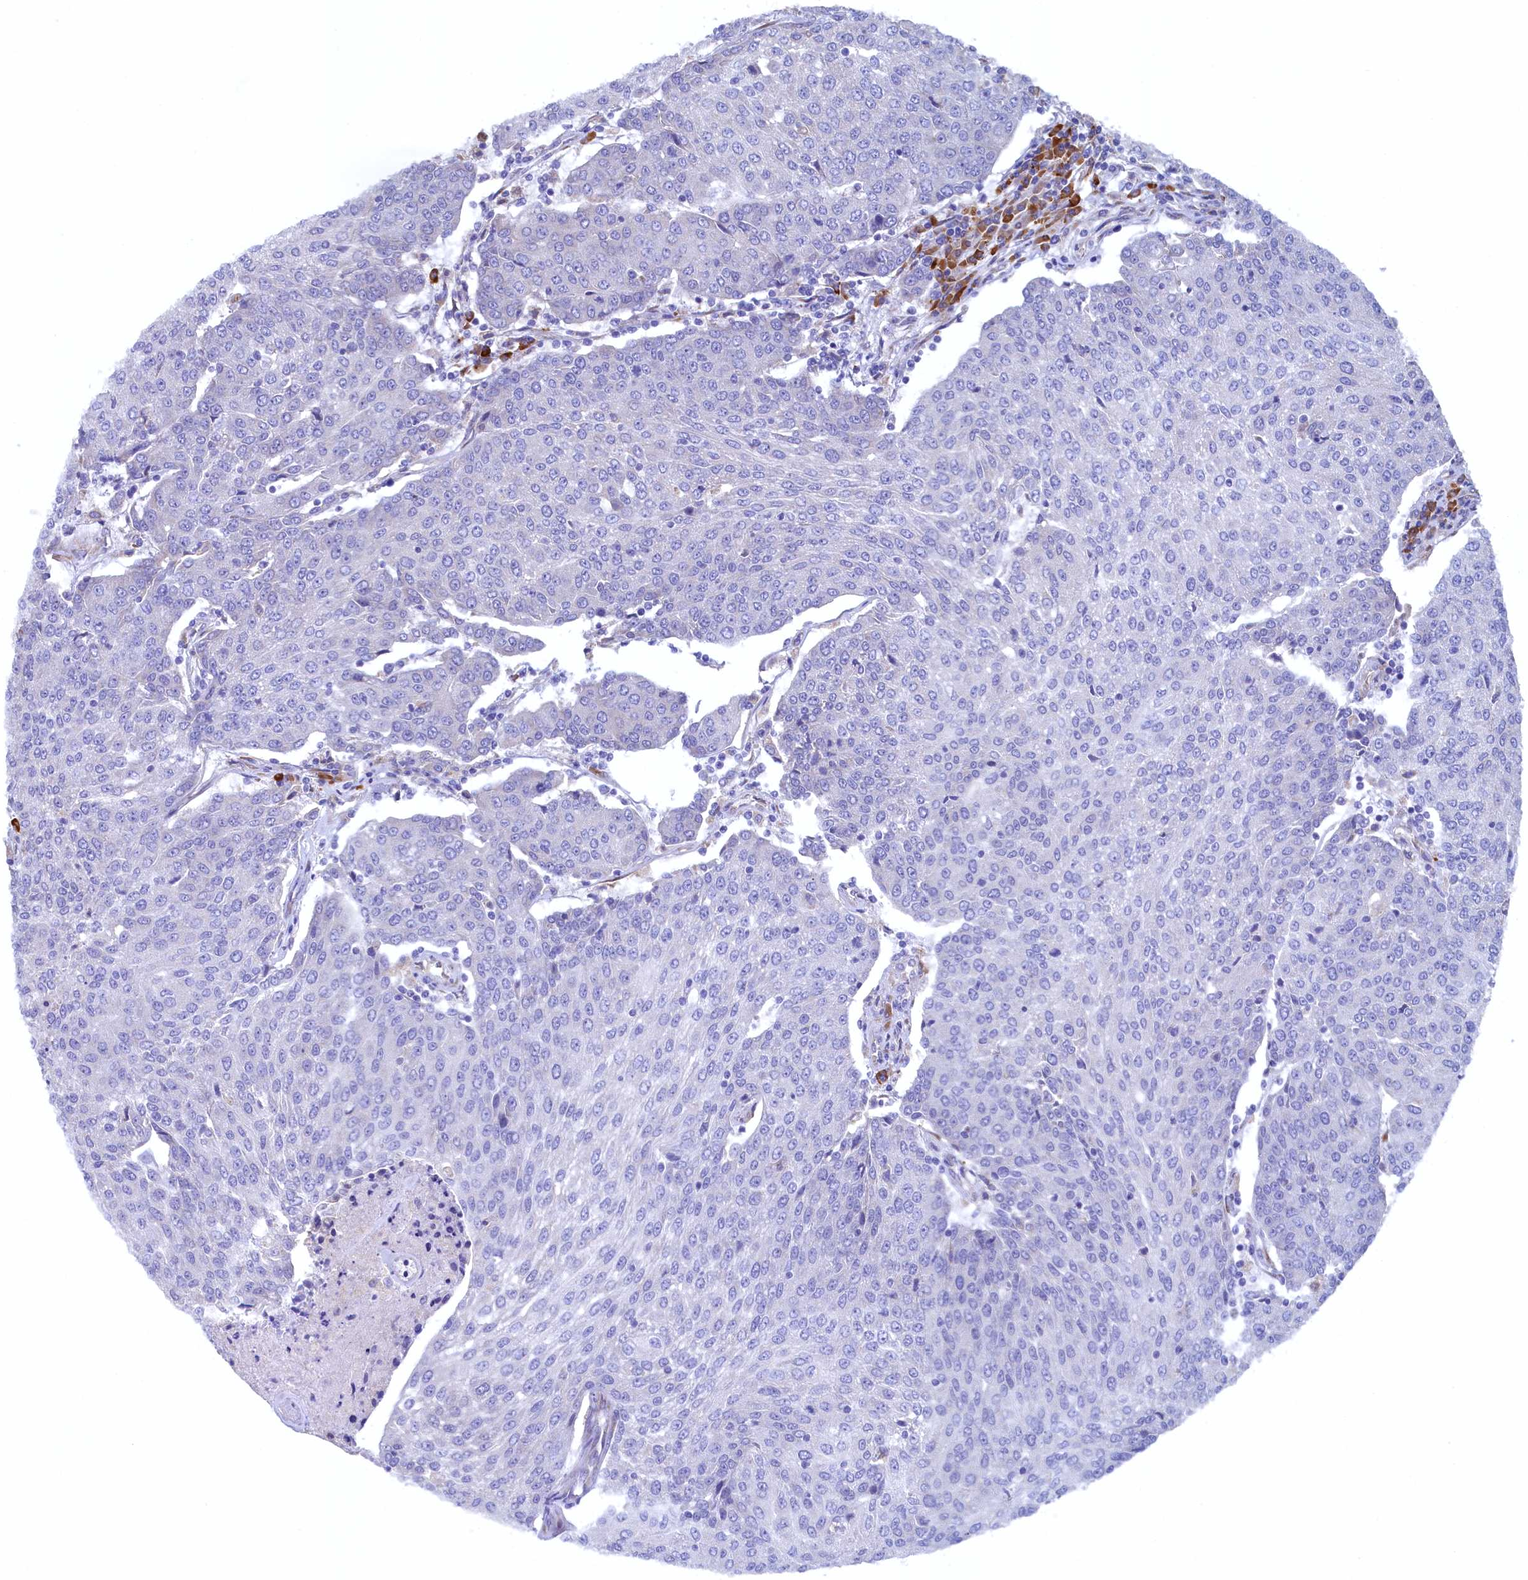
{"staining": {"intensity": "negative", "quantity": "none", "location": "none"}, "tissue": "urothelial cancer", "cell_type": "Tumor cells", "image_type": "cancer", "snomed": [{"axis": "morphology", "description": "Urothelial carcinoma, High grade"}, {"axis": "topography", "description": "Urinary bladder"}], "caption": "The immunohistochemistry image has no significant positivity in tumor cells of urothelial carcinoma (high-grade) tissue.", "gene": "CBLIF", "patient": {"sex": "female", "age": 85}}